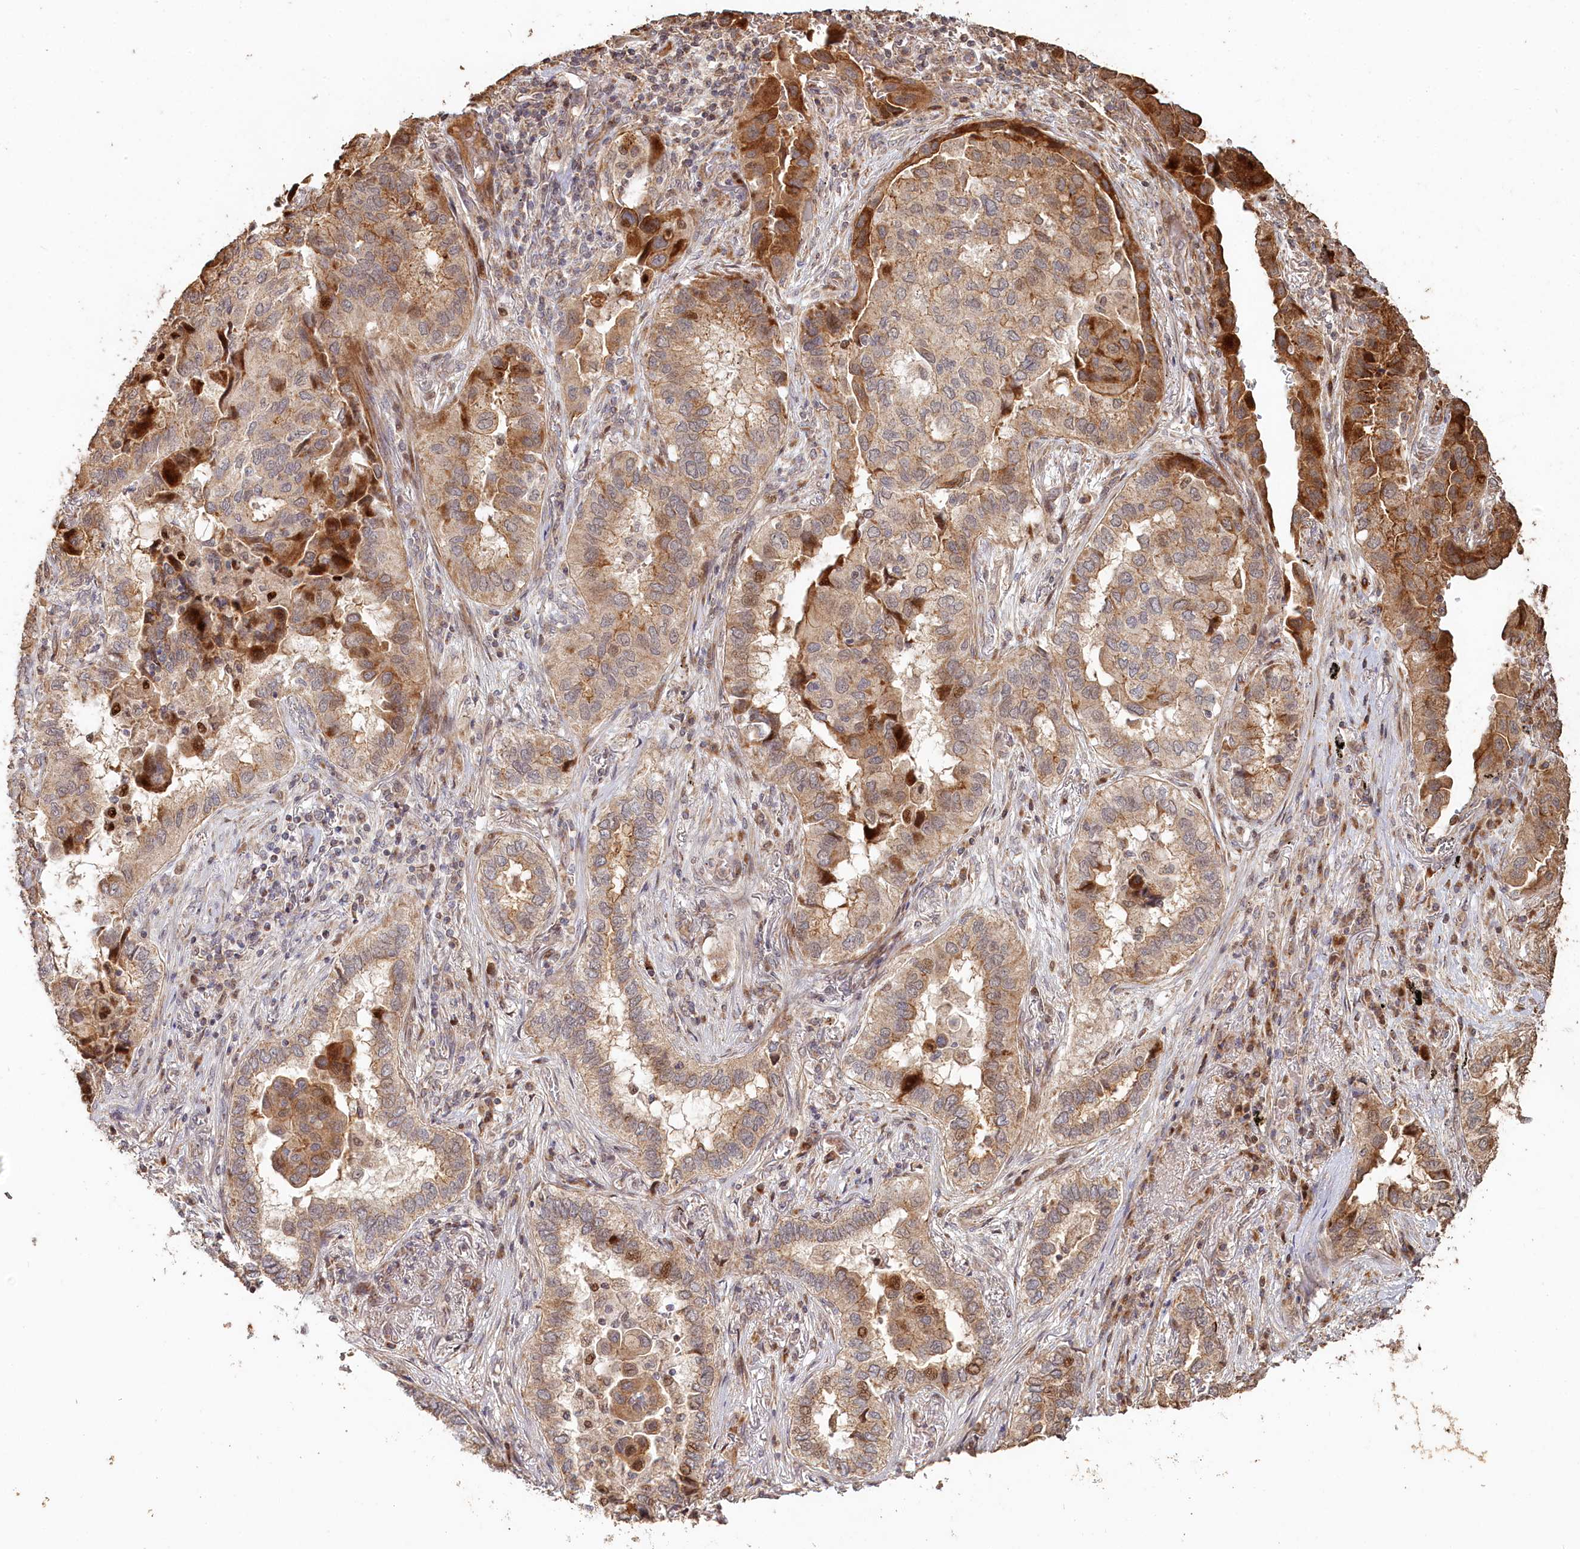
{"staining": {"intensity": "strong", "quantity": "25%-75%", "location": "cytoplasmic/membranous"}, "tissue": "lung cancer", "cell_type": "Tumor cells", "image_type": "cancer", "snomed": [{"axis": "morphology", "description": "Adenocarcinoma, NOS"}, {"axis": "topography", "description": "Lung"}], "caption": "Lung adenocarcinoma stained for a protein reveals strong cytoplasmic/membranous positivity in tumor cells.", "gene": "HAL", "patient": {"sex": "female", "age": 76}}